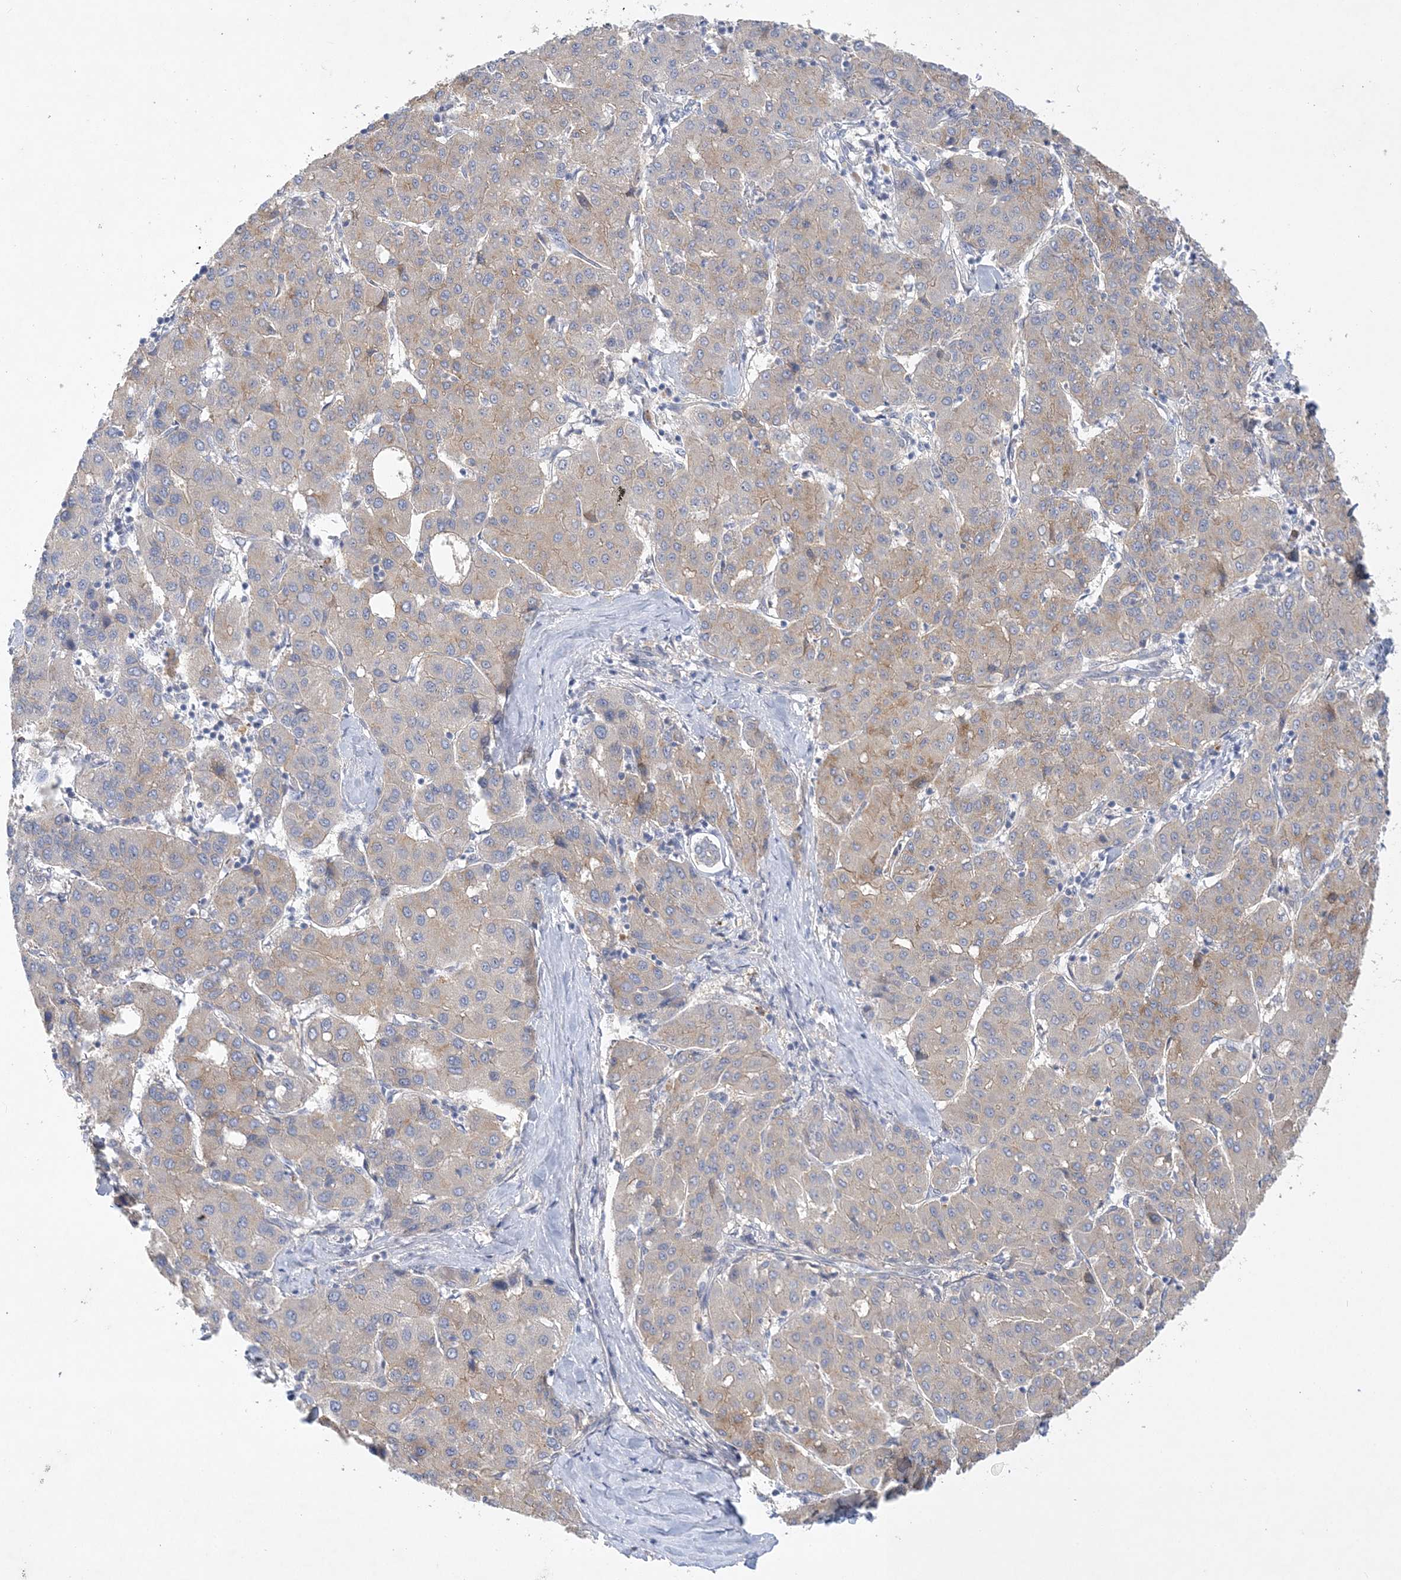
{"staining": {"intensity": "weak", "quantity": "25%-75%", "location": "cytoplasmic/membranous"}, "tissue": "liver cancer", "cell_type": "Tumor cells", "image_type": "cancer", "snomed": [{"axis": "morphology", "description": "Carcinoma, Hepatocellular, NOS"}, {"axis": "topography", "description": "Liver"}], "caption": "A brown stain shows weak cytoplasmic/membranous expression of a protein in human liver hepatocellular carcinoma tumor cells. The staining was performed using DAB (3,3'-diaminobenzidine) to visualize the protein expression in brown, while the nuclei were stained in blue with hematoxylin (Magnification: 20x).", "gene": "ANKRD35", "patient": {"sex": "male", "age": 65}}